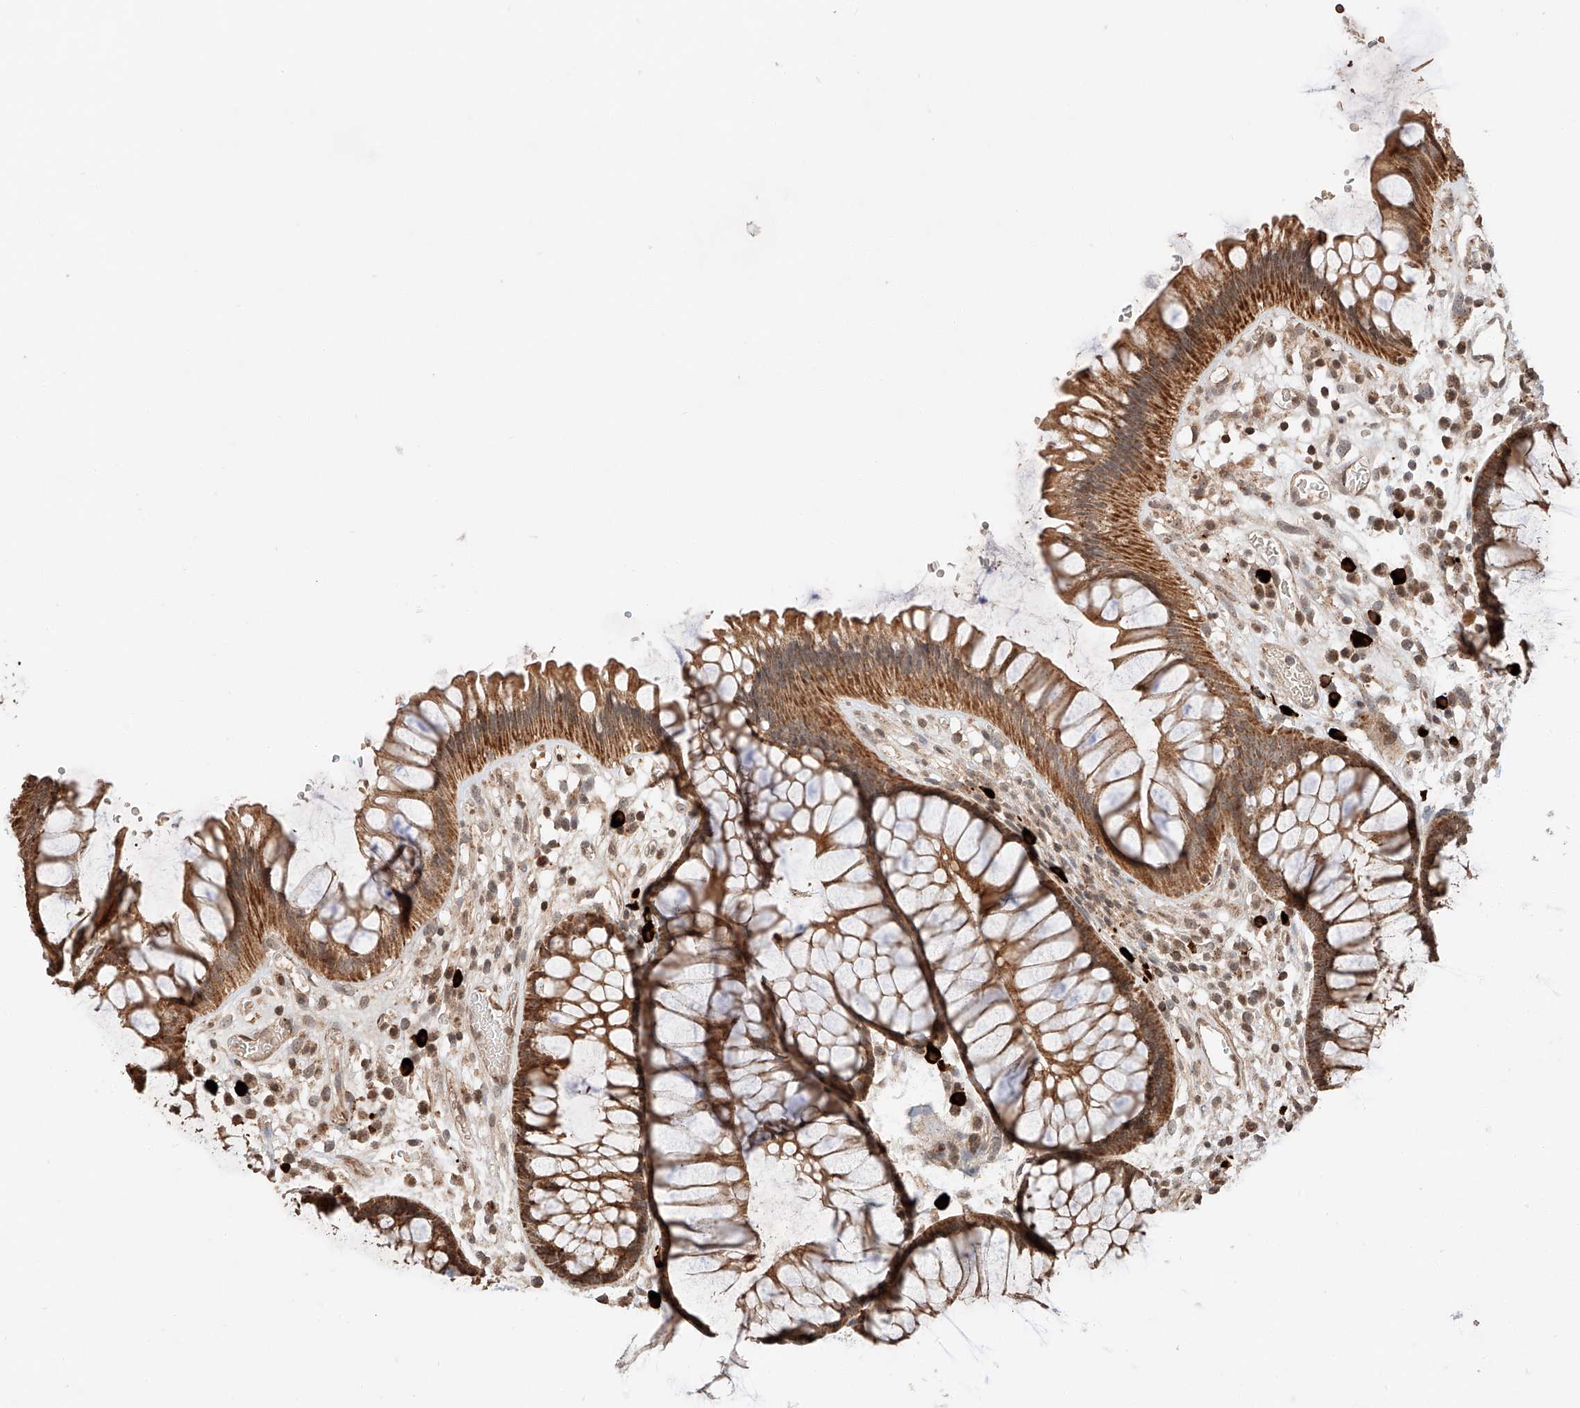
{"staining": {"intensity": "moderate", "quantity": ">75%", "location": "cytoplasmic/membranous"}, "tissue": "rectum", "cell_type": "Glandular cells", "image_type": "normal", "snomed": [{"axis": "morphology", "description": "Normal tissue, NOS"}, {"axis": "topography", "description": "Rectum"}], "caption": "The image exhibits a brown stain indicating the presence of a protein in the cytoplasmic/membranous of glandular cells in rectum.", "gene": "ARHGAP33", "patient": {"sex": "male", "age": 51}}